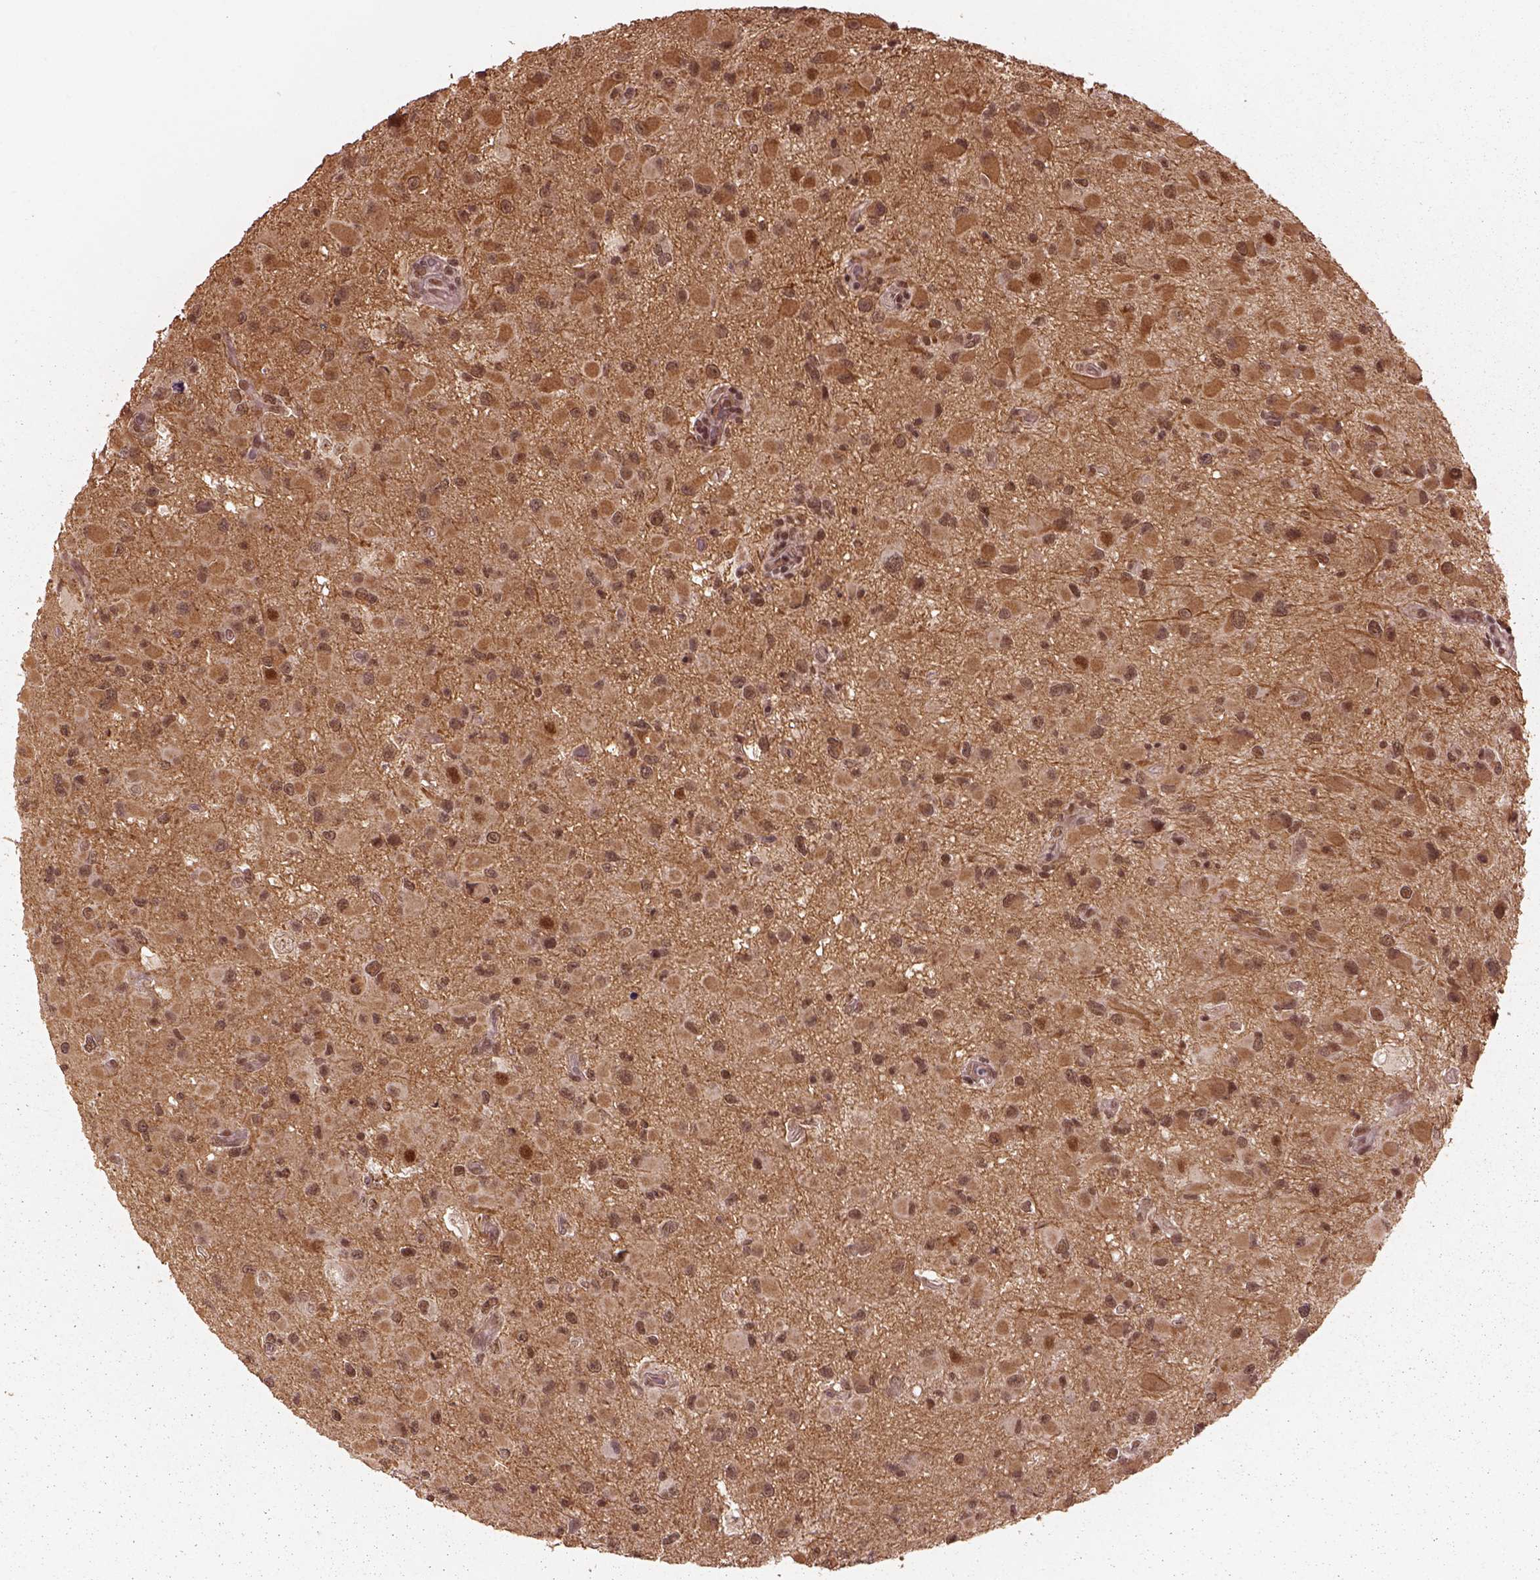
{"staining": {"intensity": "moderate", "quantity": ">75%", "location": "nuclear"}, "tissue": "glioma", "cell_type": "Tumor cells", "image_type": "cancer", "snomed": [{"axis": "morphology", "description": "Glioma, malignant, Low grade"}, {"axis": "topography", "description": "Brain"}], "caption": "Immunohistochemical staining of malignant glioma (low-grade) displays medium levels of moderate nuclear protein staining in about >75% of tumor cells.", "gene": "BRD9", "patient": {"sex": "female", "age": 32}}